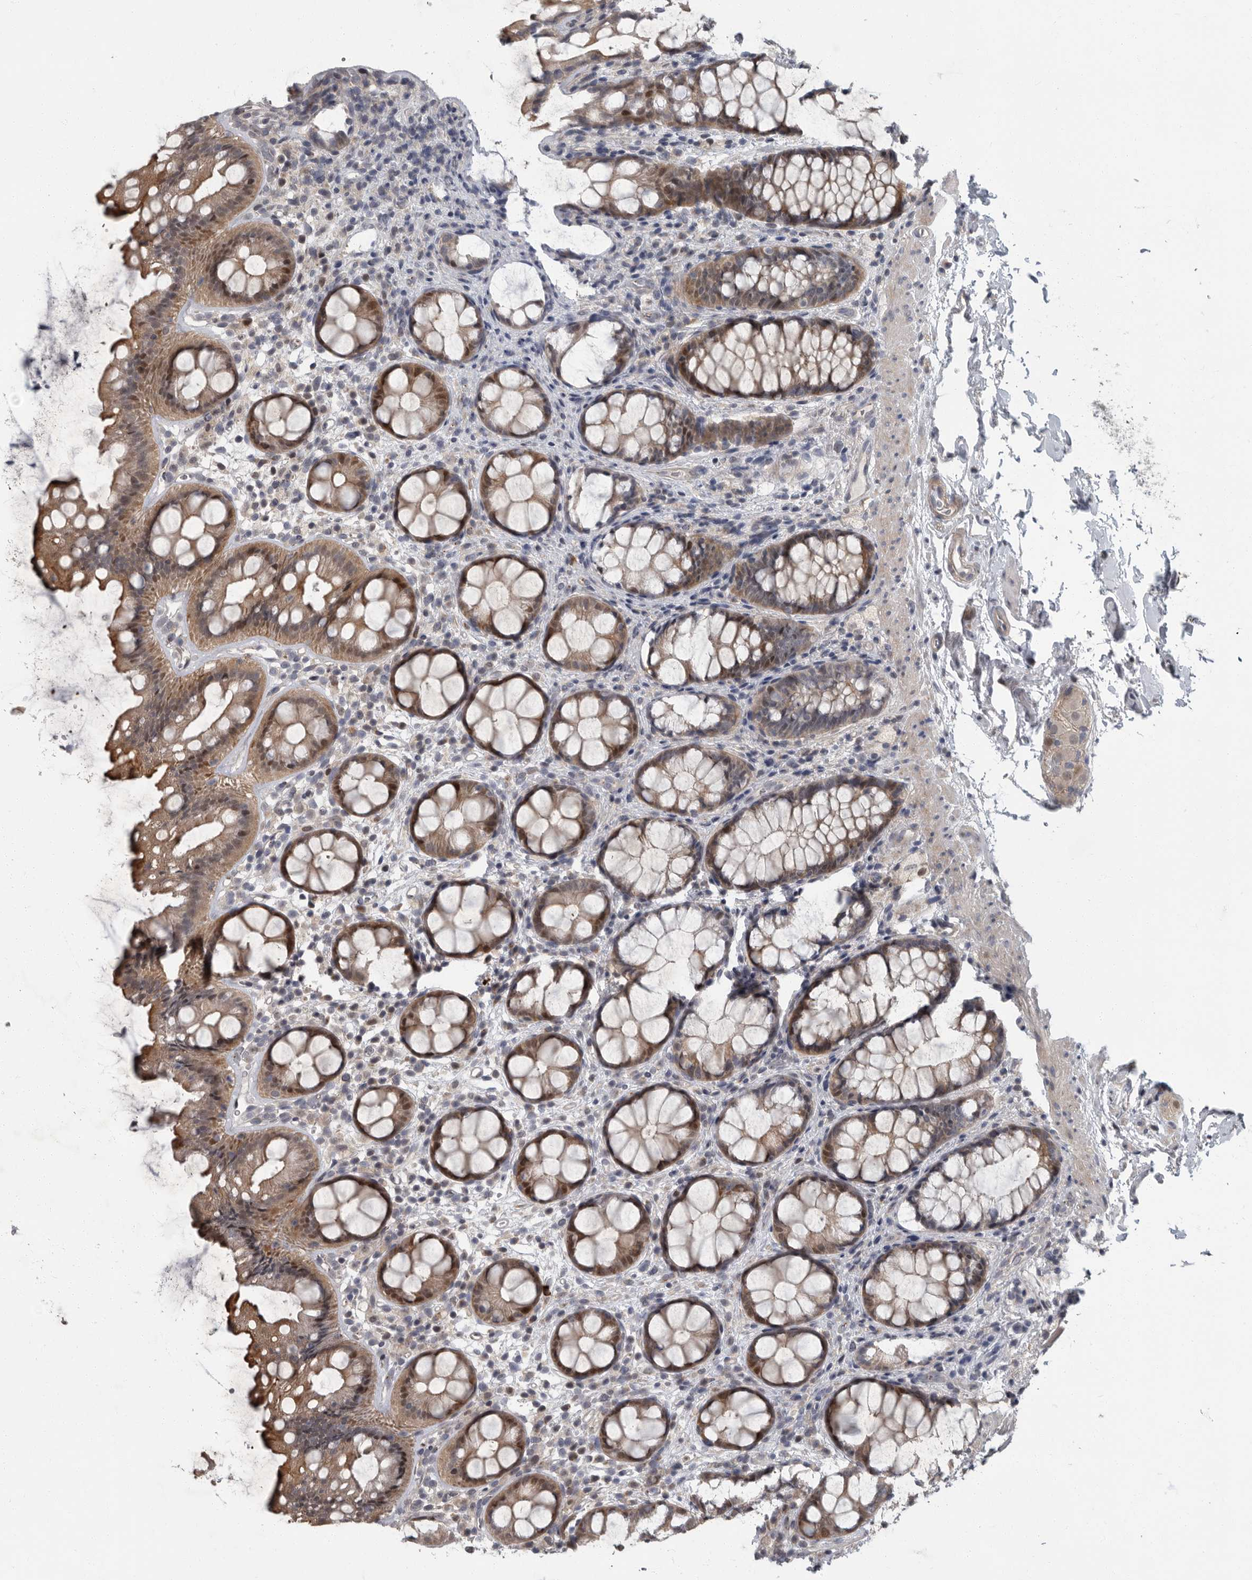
{"staining": {"intensity": "moderate", "quantity": ">75%", "location": "cytoplasmic/membranous"}, "tissue": "rectum", "cell_type": "Glandular cells", "image_type": "normal", "snomed": [{"axis": "morphology", "description": "Normal tissue, NOS"}, {"axis": "topography", "description": "Rectum"}], "caption": "Glandular cells show medium levels of moderate cytoplasmic/membranous staining in approximately >75% of cells in benign human rectum. (brown staining indicates protein expression, while blue staining denotes nuclei).", "gene": "PDE7A", "patient": {"sex": "female", "age": 65}}